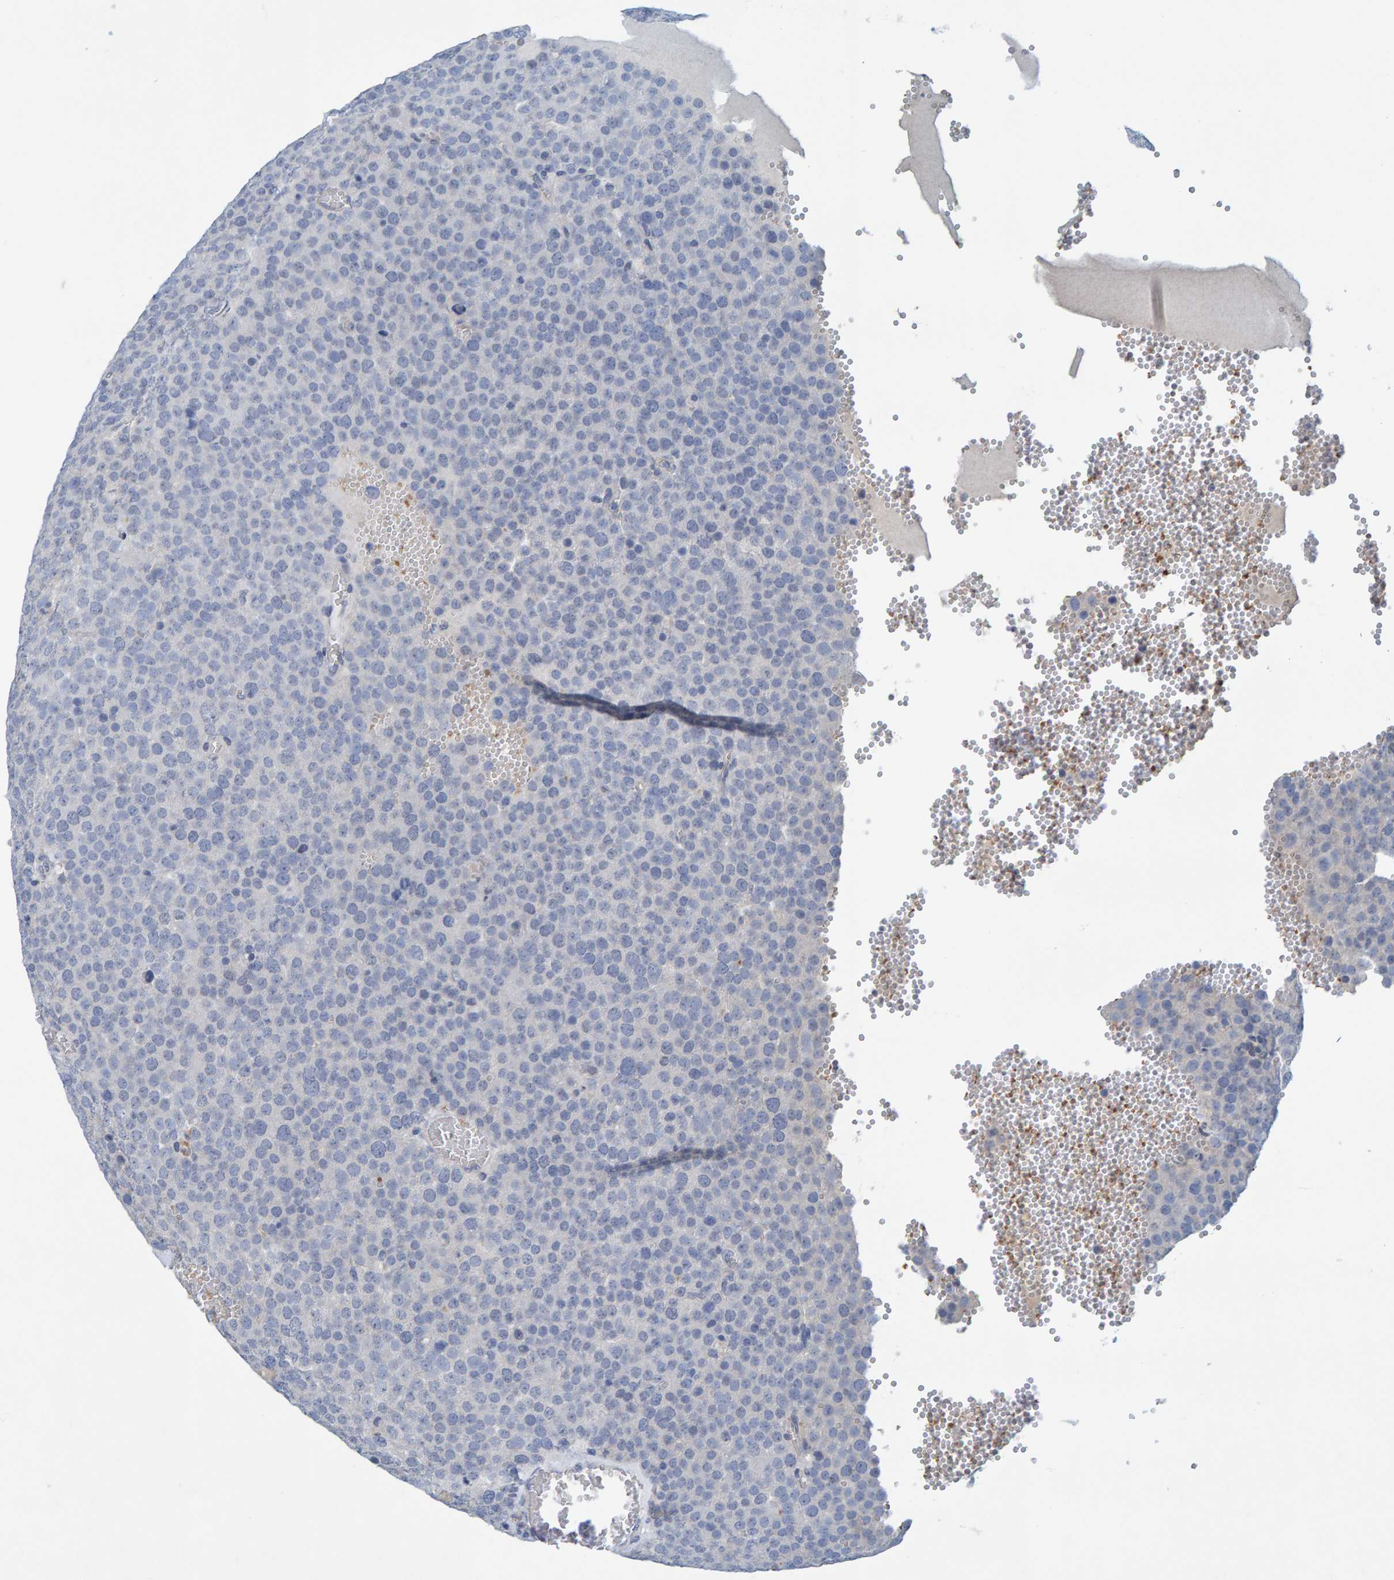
{"staining": {"intensity": "negative", "quantity": "none", "location": "none"}, "tissue": "testis cancer", "cell_type": "Tumor cells", "image_type": "cancer", "snomed": [{"axis": "morphology", "description": "Normal tissue, NOS"}, {"axis": "morphology", "description": "Seminoma, NOS"}, {"axis": "topography", "description": "Testis"}], "caption": "Micrograph shows no significant protein expression in tumor cells of testis seminoma. (DAB IHC visualized using brightfield microscopy, high magnification).", "gene": "ALAD", "patient": {"sex": "male", "age": 71}}